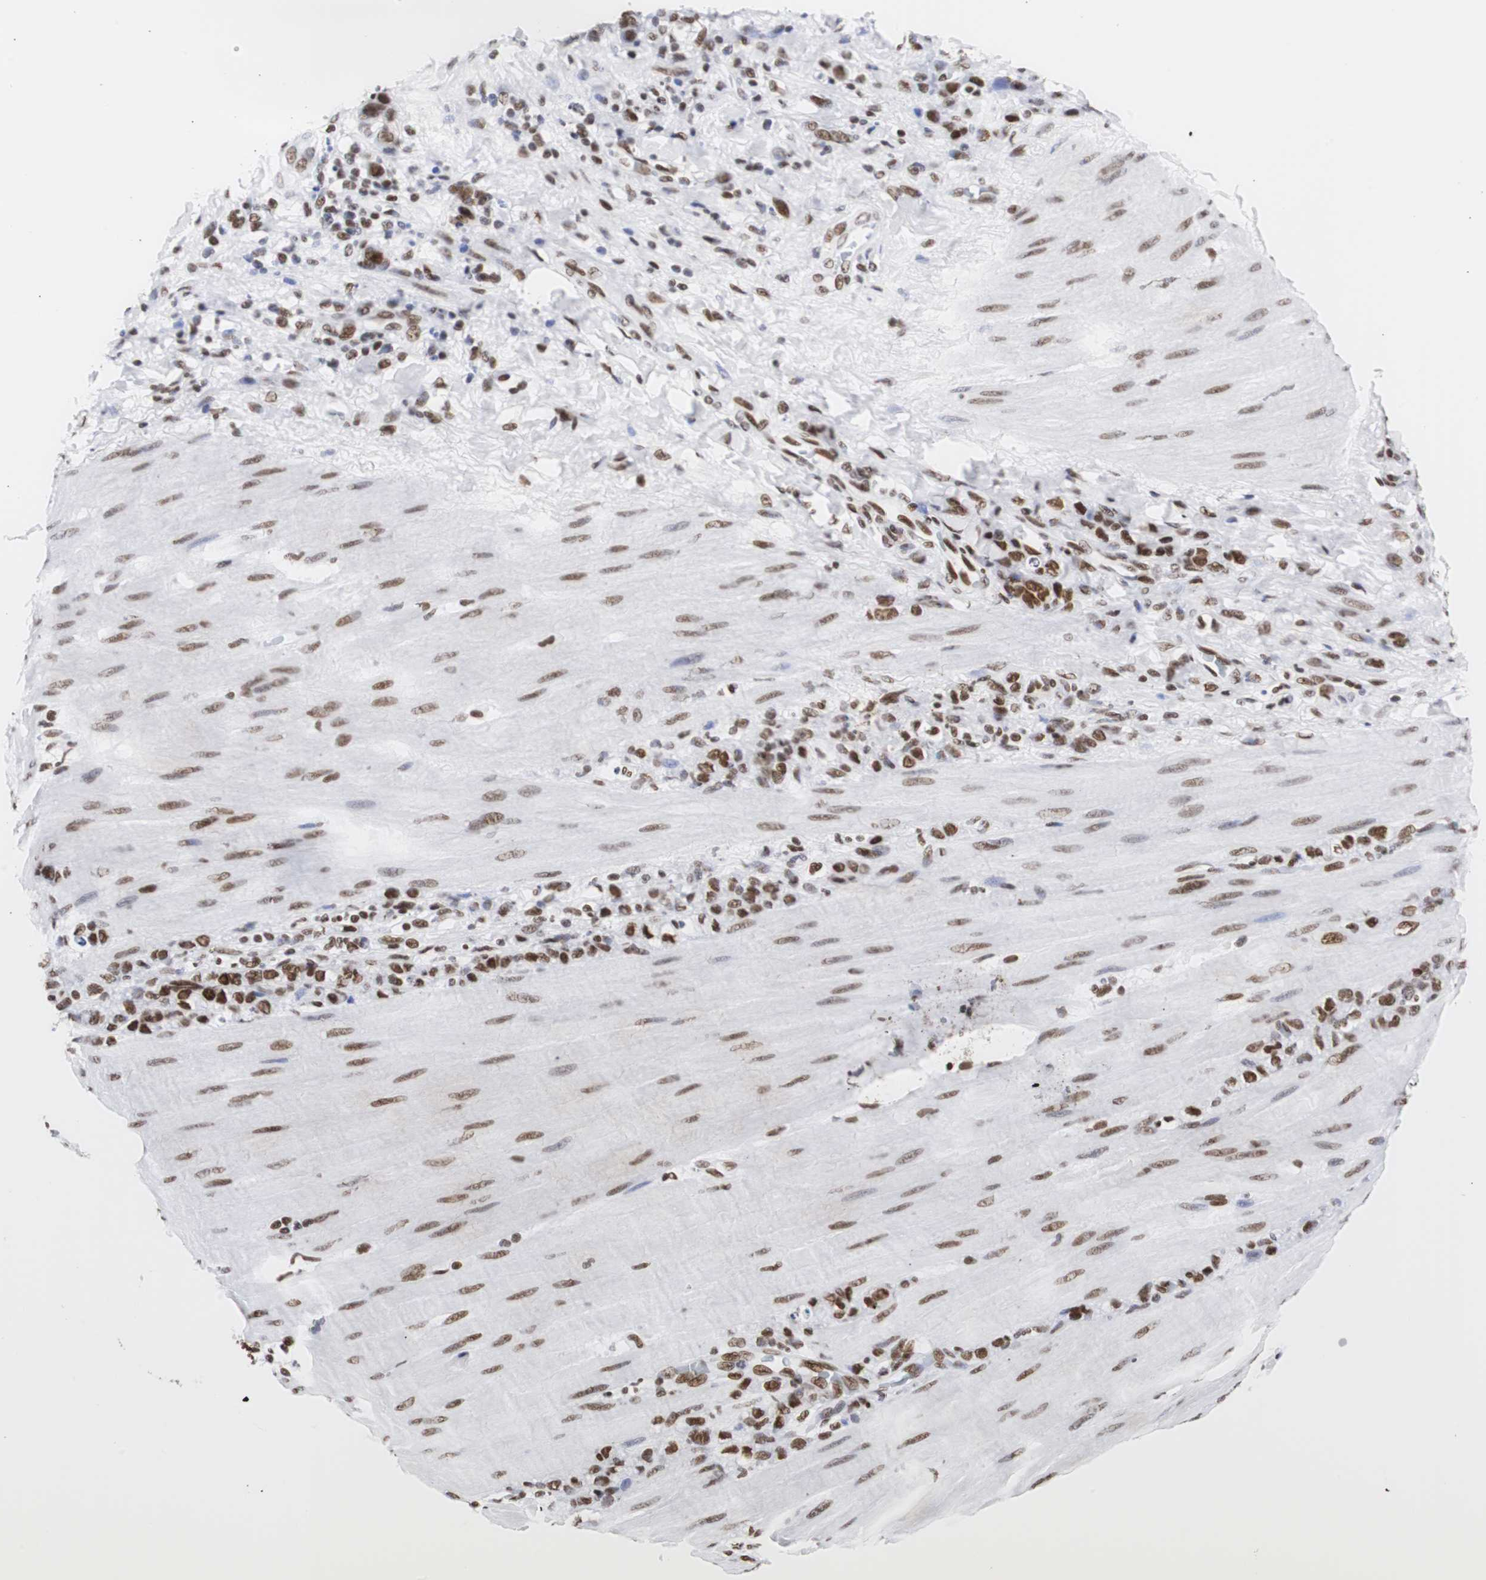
{"staining": {"intensity": "strong", "quantity": ">75%", "location": "nuclear"}, "tissue": "stomach cancer", "cell_type": "Tumor cells", "image_type": "cancer", "snomed": [{"axis": "morphology", "description": "Adenocarcinoma, NOS"}, {"axis": "topography", "description": "Stomach"}], "caption": "Strong nuclear expression is appreciated in approximately >75% of tumor cells in stomach cancer. The protein of interest is shown in brown color, while the nuclei are stained blue.", "gene": "HNRNPH2", "patient": {"sex": "male", "age": 82}}